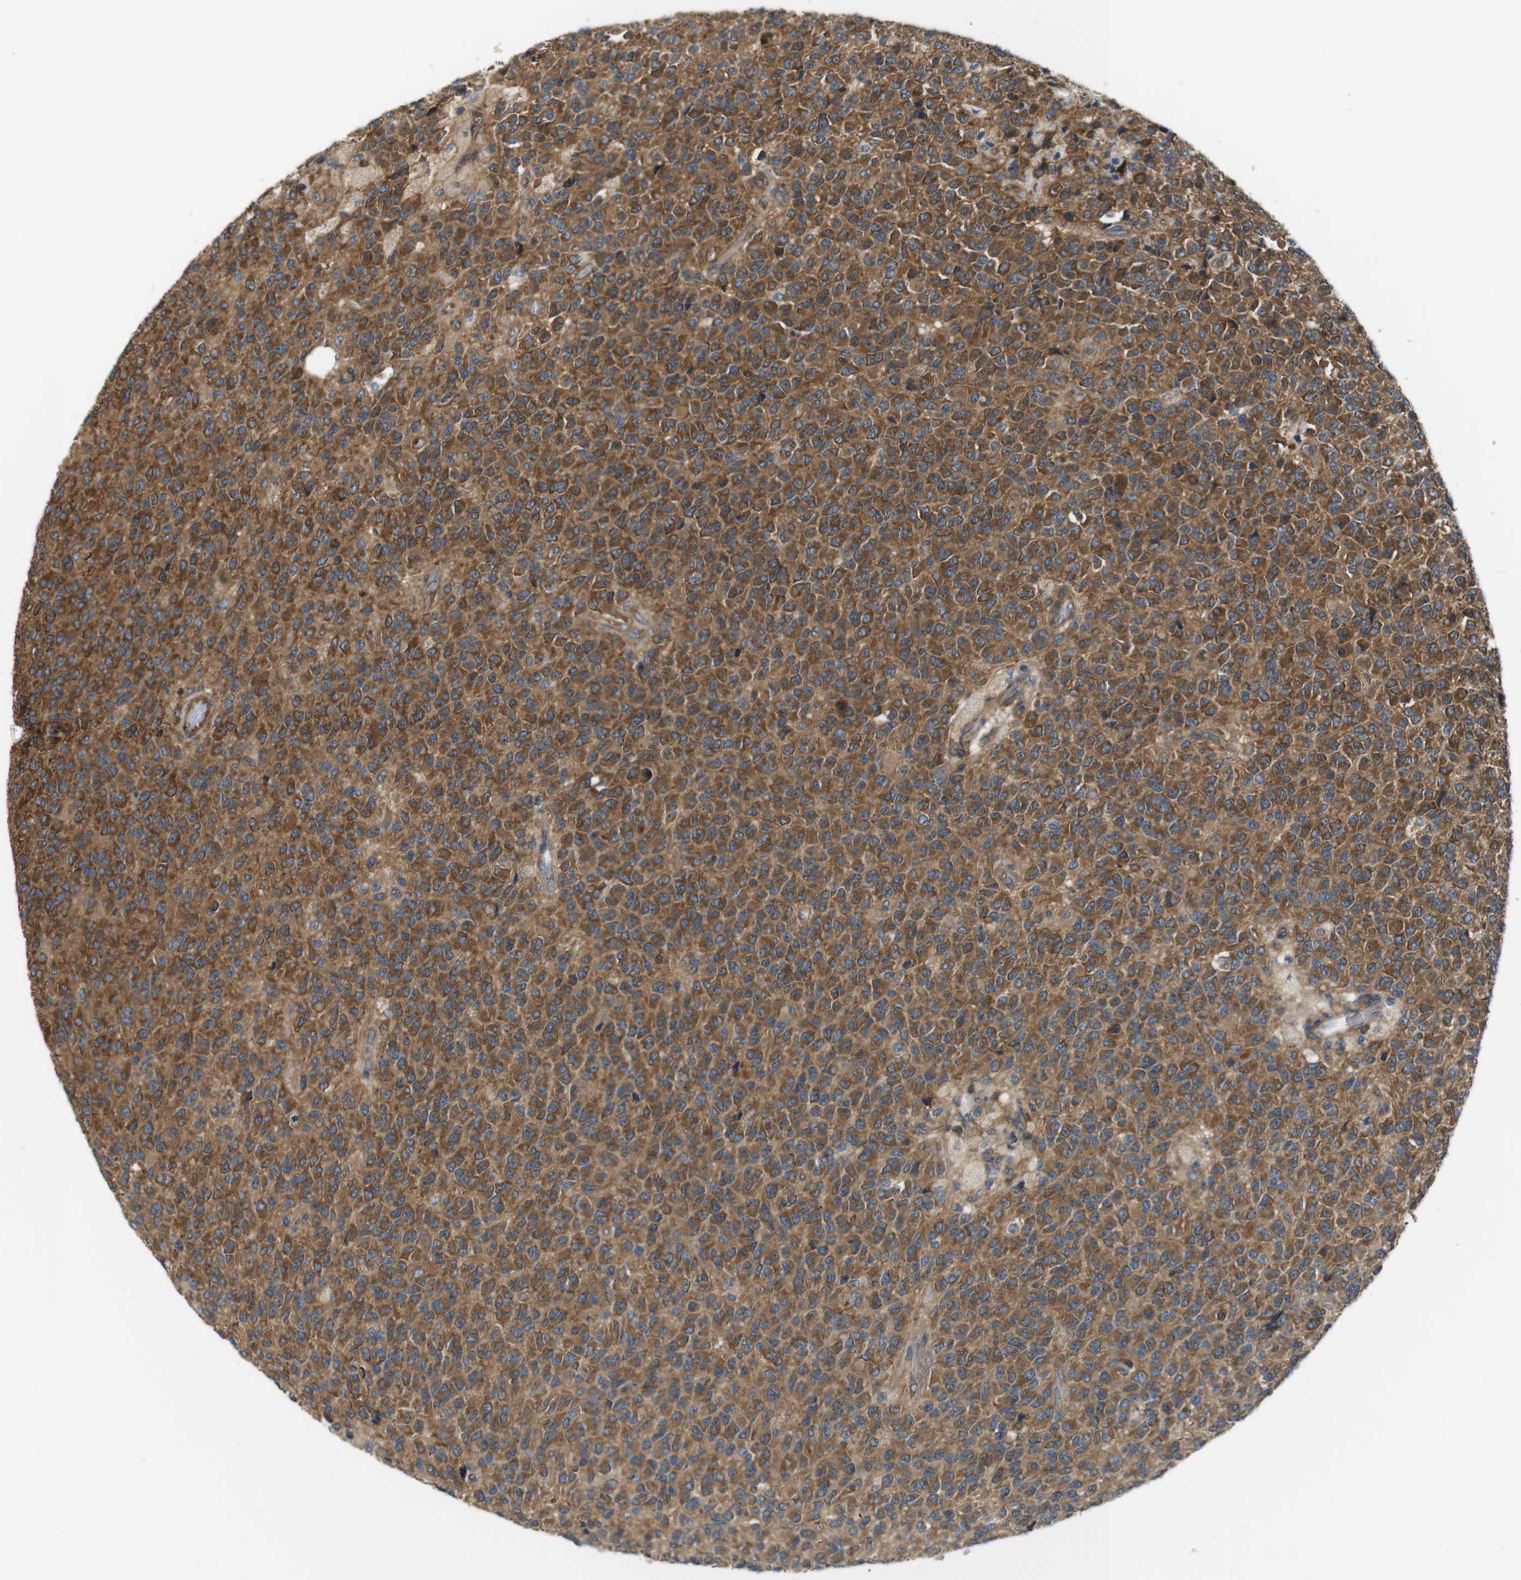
{"staining": {"intensity": "moderate", "quantity": ">75%", "location": "cytoplasmic/membranous"}, "tissue": "glioma", "cell_type": "Tumor cells", "image_type": "cancer", "snomed": [{"axis": "morphology", "description": "Glioma, malignant, High grade"}, {"axis": "topography", "description": "pancreas cauda"}], "caption": "Immunohistochemistry of malignant high-grade glioma demonstrates medium levels of moderate cytoplasmic/membranous staining in approximately >75% of tumor cells.", "gene": "TSC1", "patient": {"sex": "male", "age": 60}}